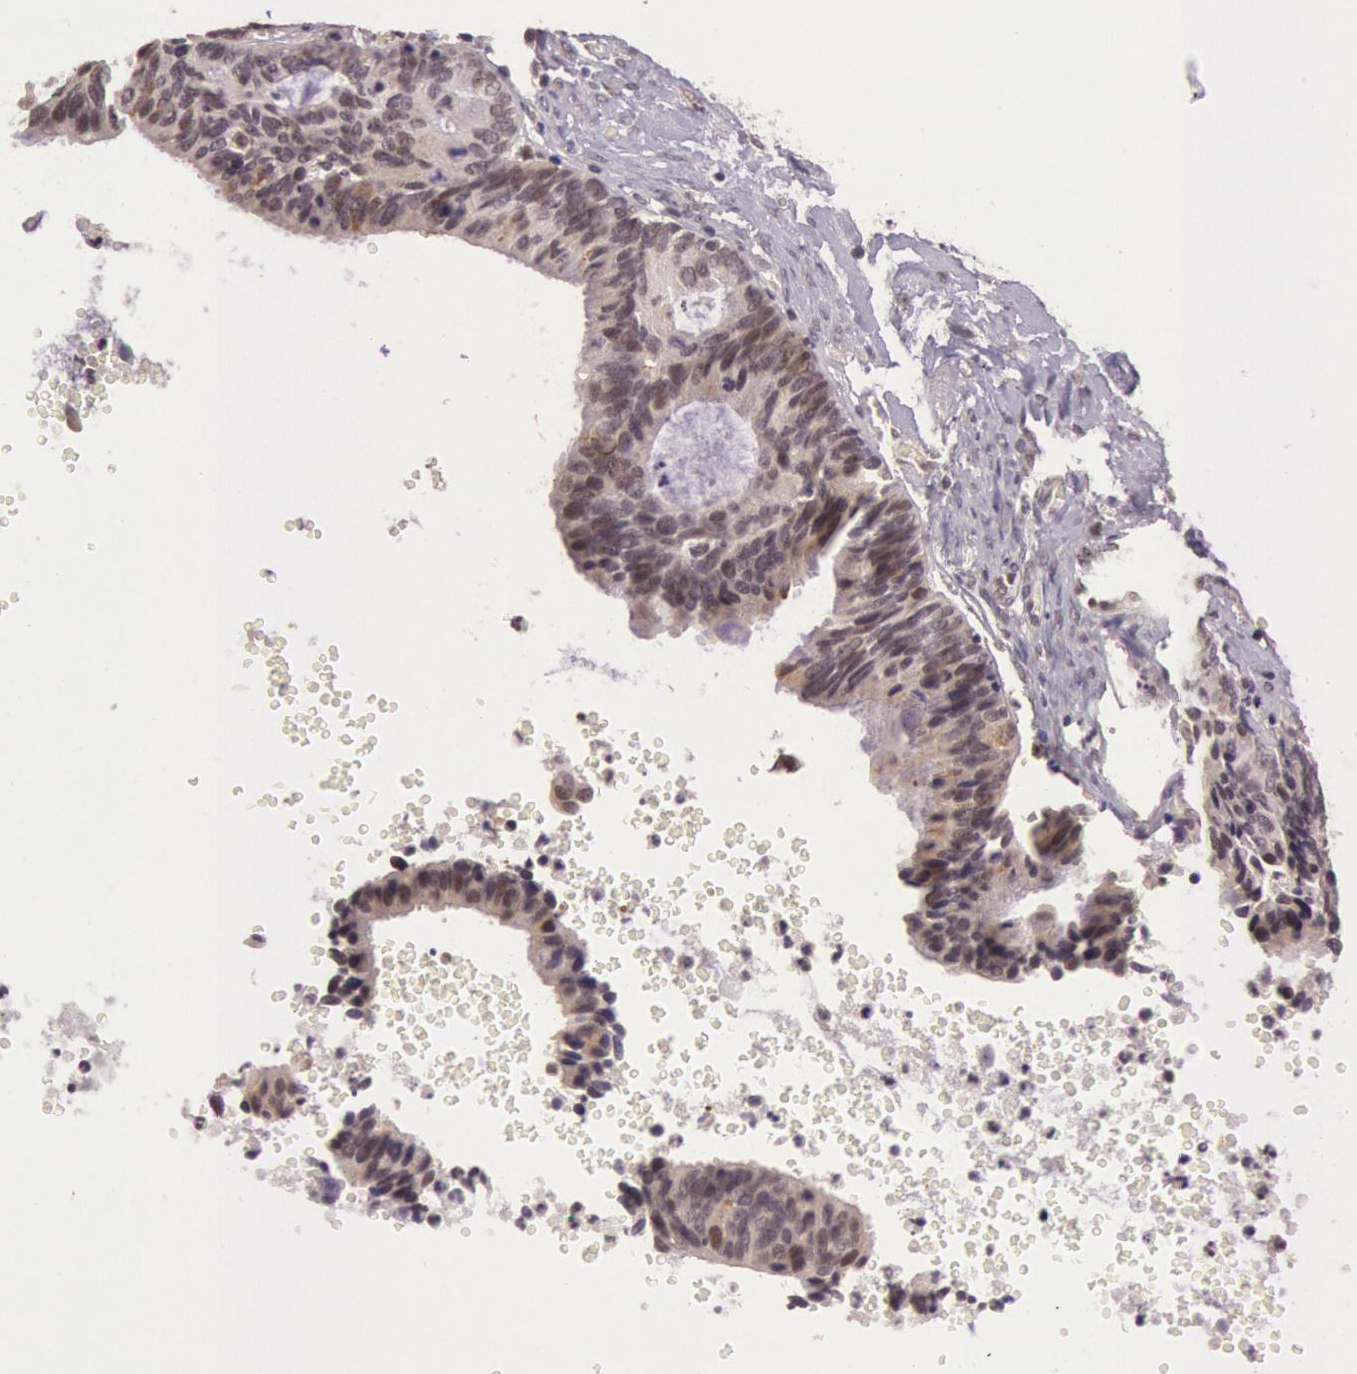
{"staining": {"intensity": "weak", "quantity": "<25%", "location": "cytoplasmic/membranous,nuclear"}, "tissue": "ovarian cancer", "cell_type": "Tumor cells", "image_type": "cancer", "snomed": [{"axis": "morphology", "description": "Carcinoma, endometroid"}, {"axis": "topography", "description": "Ovary"}], "caption": "The image demonstrates no significant expression in tumor cells of ovarian cancer.", "gene": "RTL10", "patient": {"sex": "female", "age": 52}}